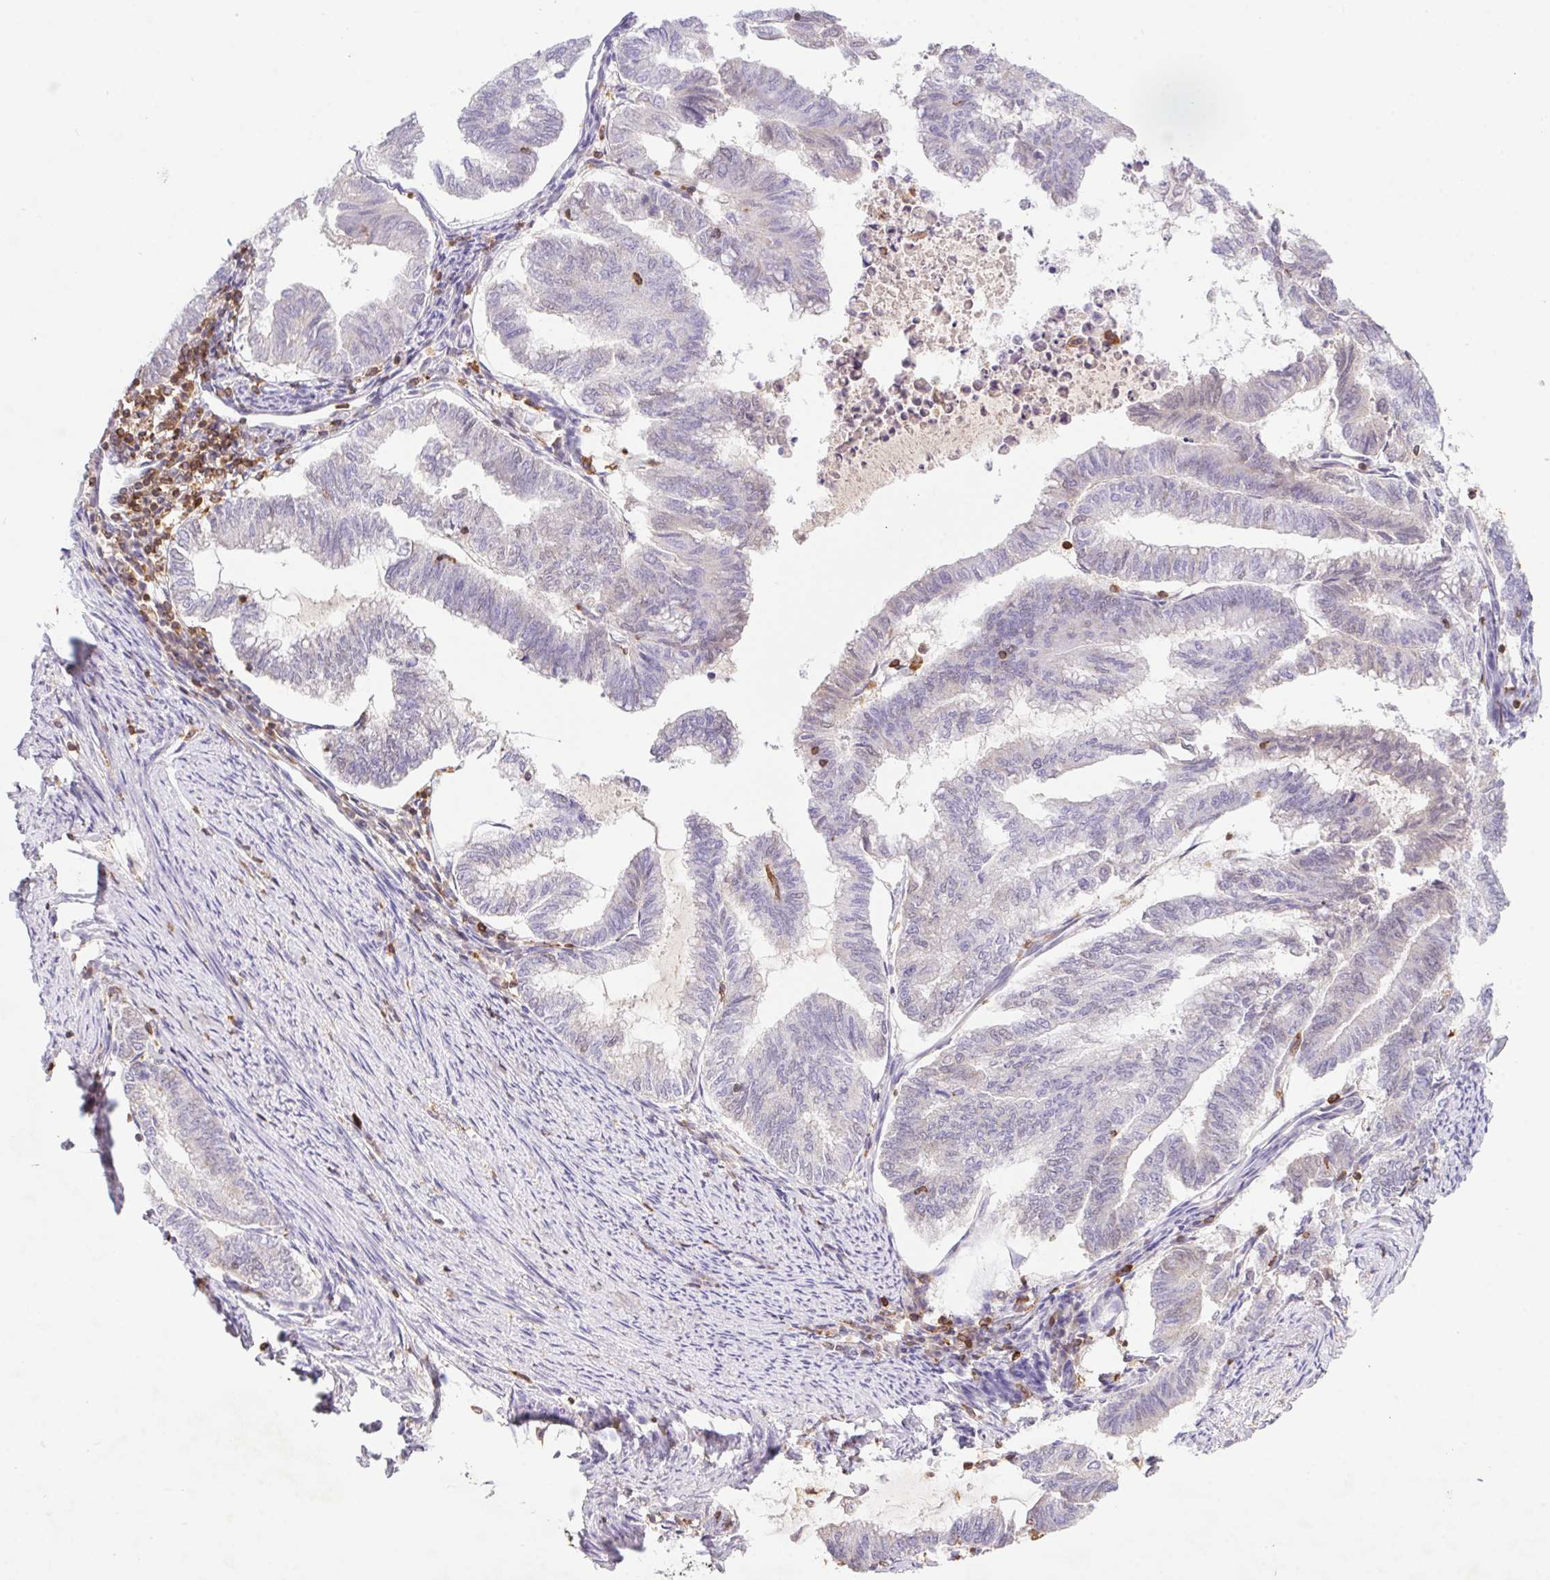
{"staining": {"intensity": "negative", "quantity": "none", "location": "none"}, "tissue": "endometrial cancer", "cell_type": "Tumor cells", "image_type": "cancer", "snomed": [{"axis": "morphology", "description": "Adenocarcinoma, NOS"}, {"axis": "topography", "description": "Endometrium"}], "caption": "Tumor cells show no significant staining in endometrial adenocarcinoma. (Brightfield microscopy of DAB IHC at high magnification).", "gene": "APBB1IP", "patient": {"sex": "female", "age": 79}}